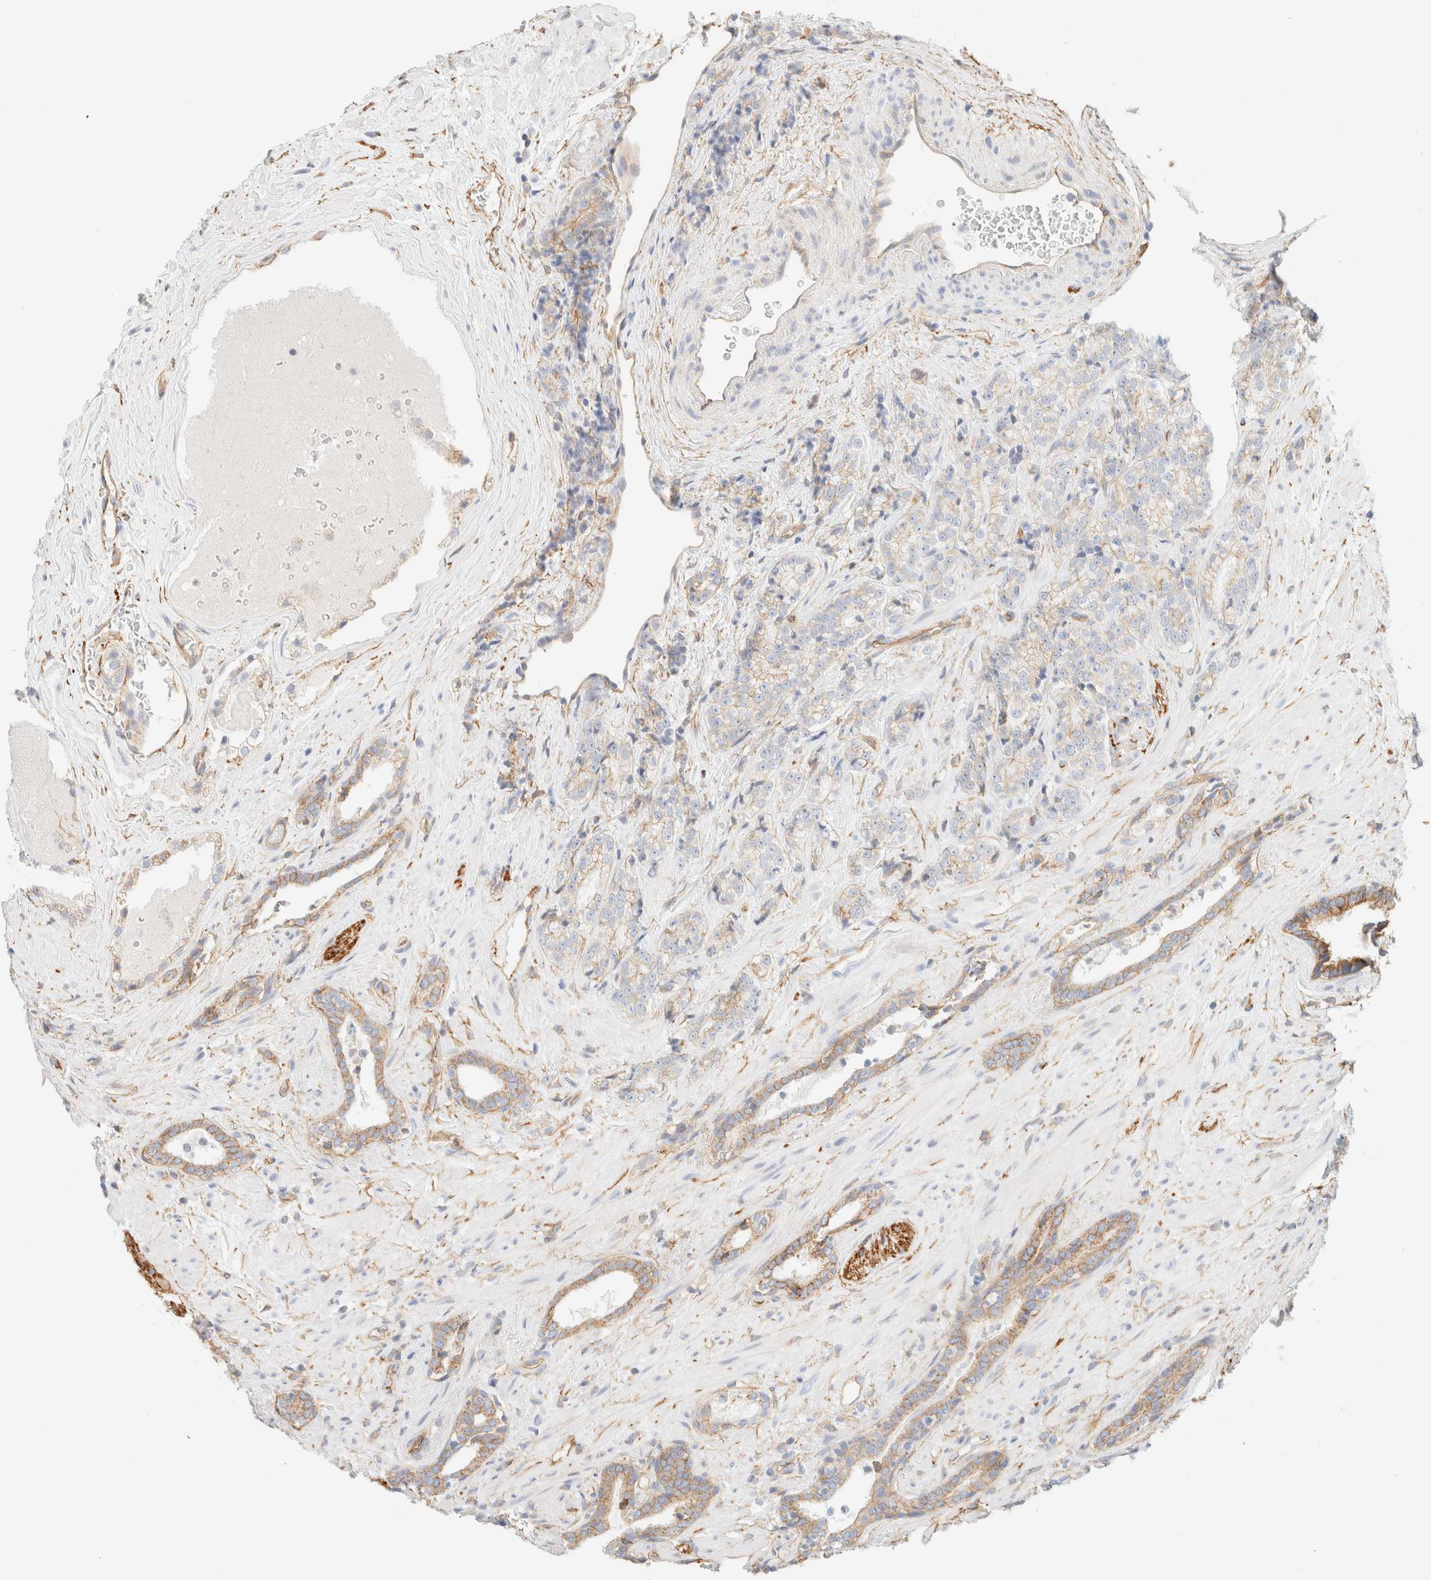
{"staining": {"intensity": "weak", "quantity": "25%-75%", "location": "cytoplasmic/membranous"}, "tissue": "prostate cancer", "cell_type": "Tumor cells", "image_type": "cancer", "snomed": [{"axis": "morphology", "description": "Adenocarcinoma, High grade"}, {"axis": "topography", "description": "Prostate"}], "caption": "Weak cytoplasmic/membranous protein positivity is seen in about 25%-75% of tumor cells in high-grade adenocarcinoma (prostate). The staining was performed using DAB (3,3'-diaminobenzidine), with brown indicating positive protein expression. Nuclei are stained blue with hematoxylin.", "gene": "CYB5R4", "patient": {"sex": "male", "age": 71}}